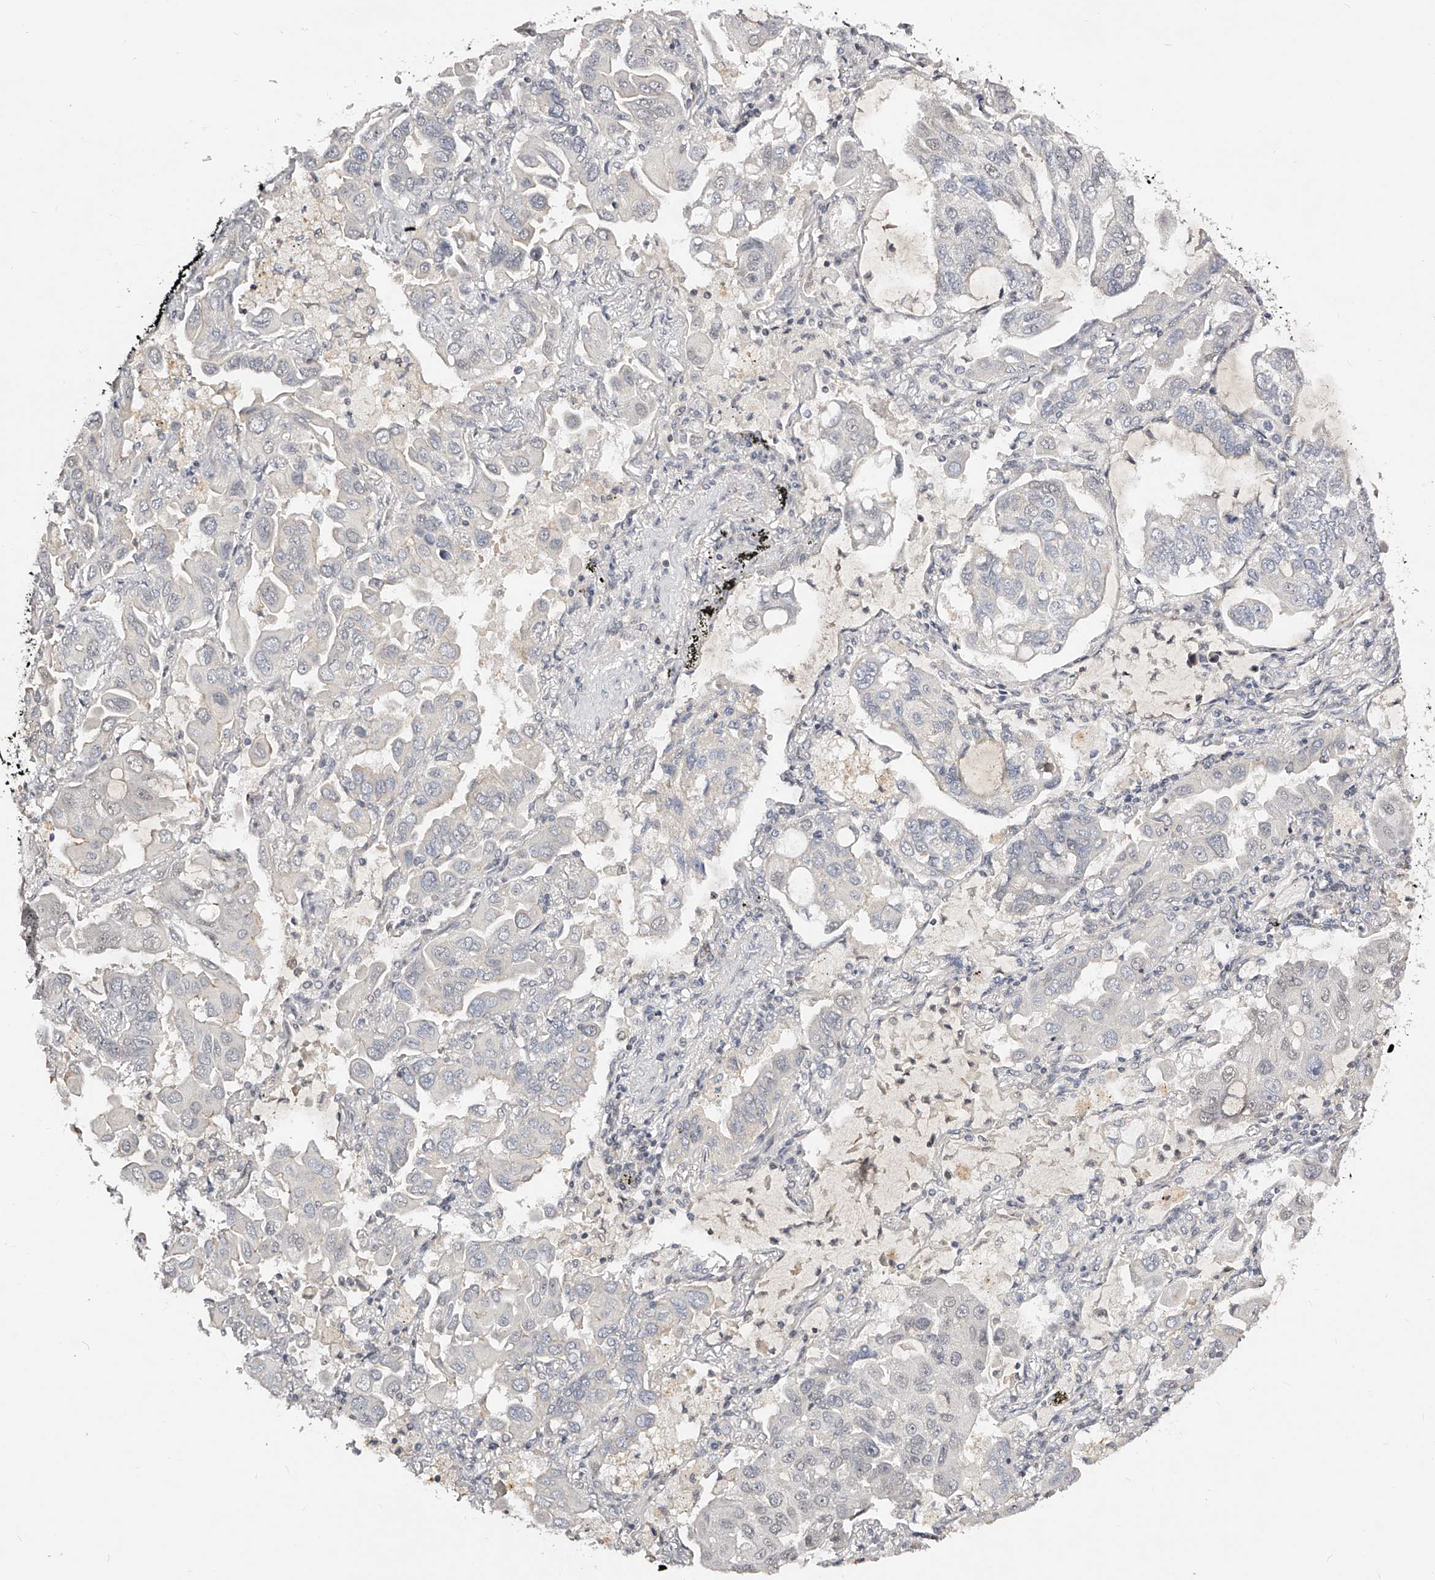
{"staining": {"intensity": "negative", "quantity": "none", "location": "none"}, "tissue": "lung cancer", "cell_type": "Tumor cells", "image_type": "cancer", "snomed": [{"axis": "morphology", "description": "Adenocarcinoma, NOS"}, {"axis": "topography", "description": "Lung"}], "caption": "Photomicrograph shows no significant protein staining in tumor cells of lung cancer (adenocarcinoma). (DAB (3,3'-diaminobenzidine) IHC visualized using brightfield microscopy, high magnification).", "gene": "ZNF789", "patient": {"sex": "male", "age": 64}}